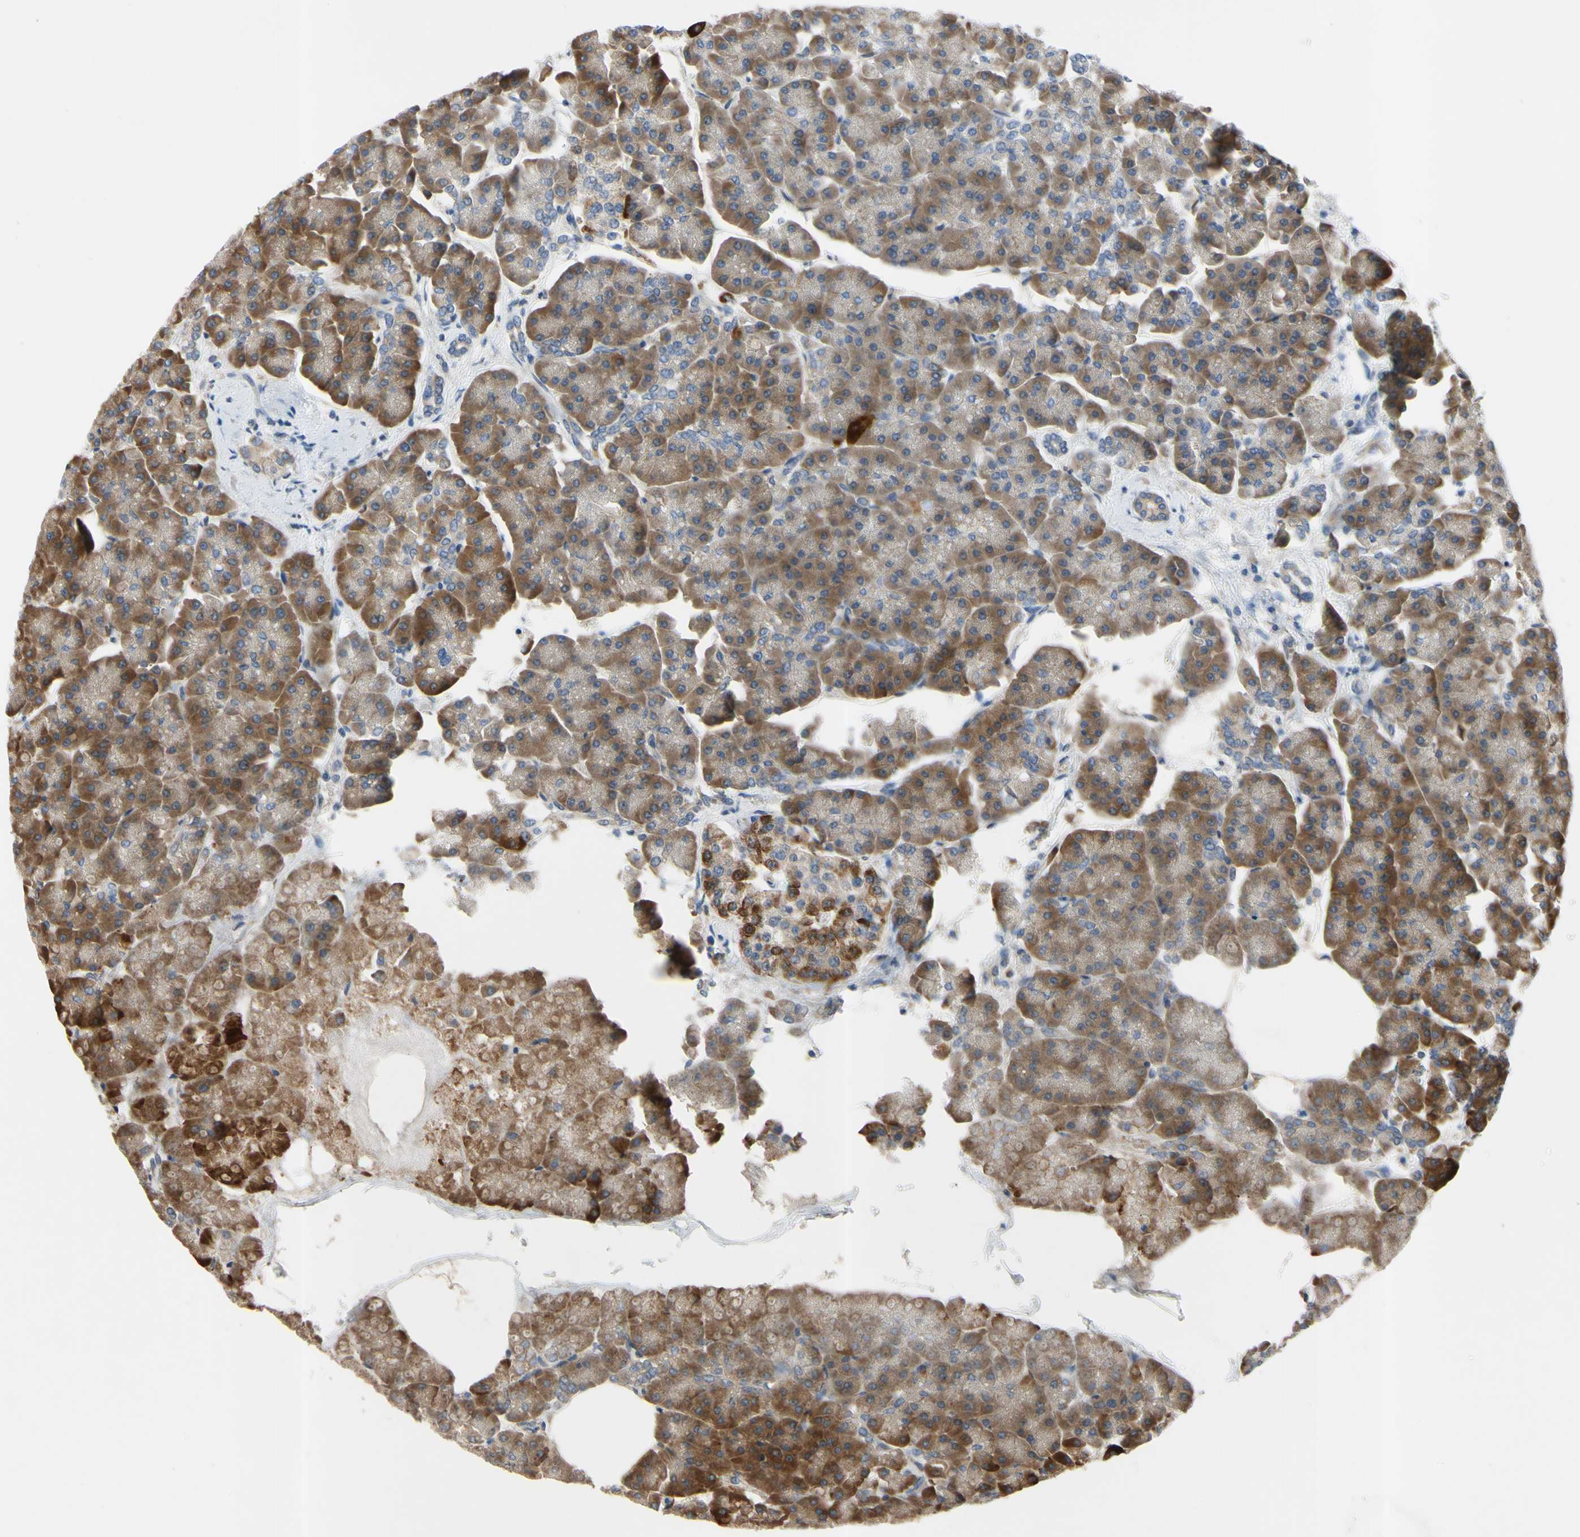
{"staining": {"intensity": "moderate", "quantity": ">75%", "location": "cytoplasmic/membranous"}, "tissue": "pancreas", "cell_type": "Exocrine glandular cells", "image_type": "normal", "snomed": [{"axis": "morphology", "description": "Normal tissue, NOS"}, {"axis": "topography", "description": "Pancreas"}], "caption": "Moderate cytoplasmic/membranous protein positivity is seen in approximately >75% of exocrine glandular cells in pancreas.", "gene": "XIAP", "patient": {"sex": "female", "age": 70}}